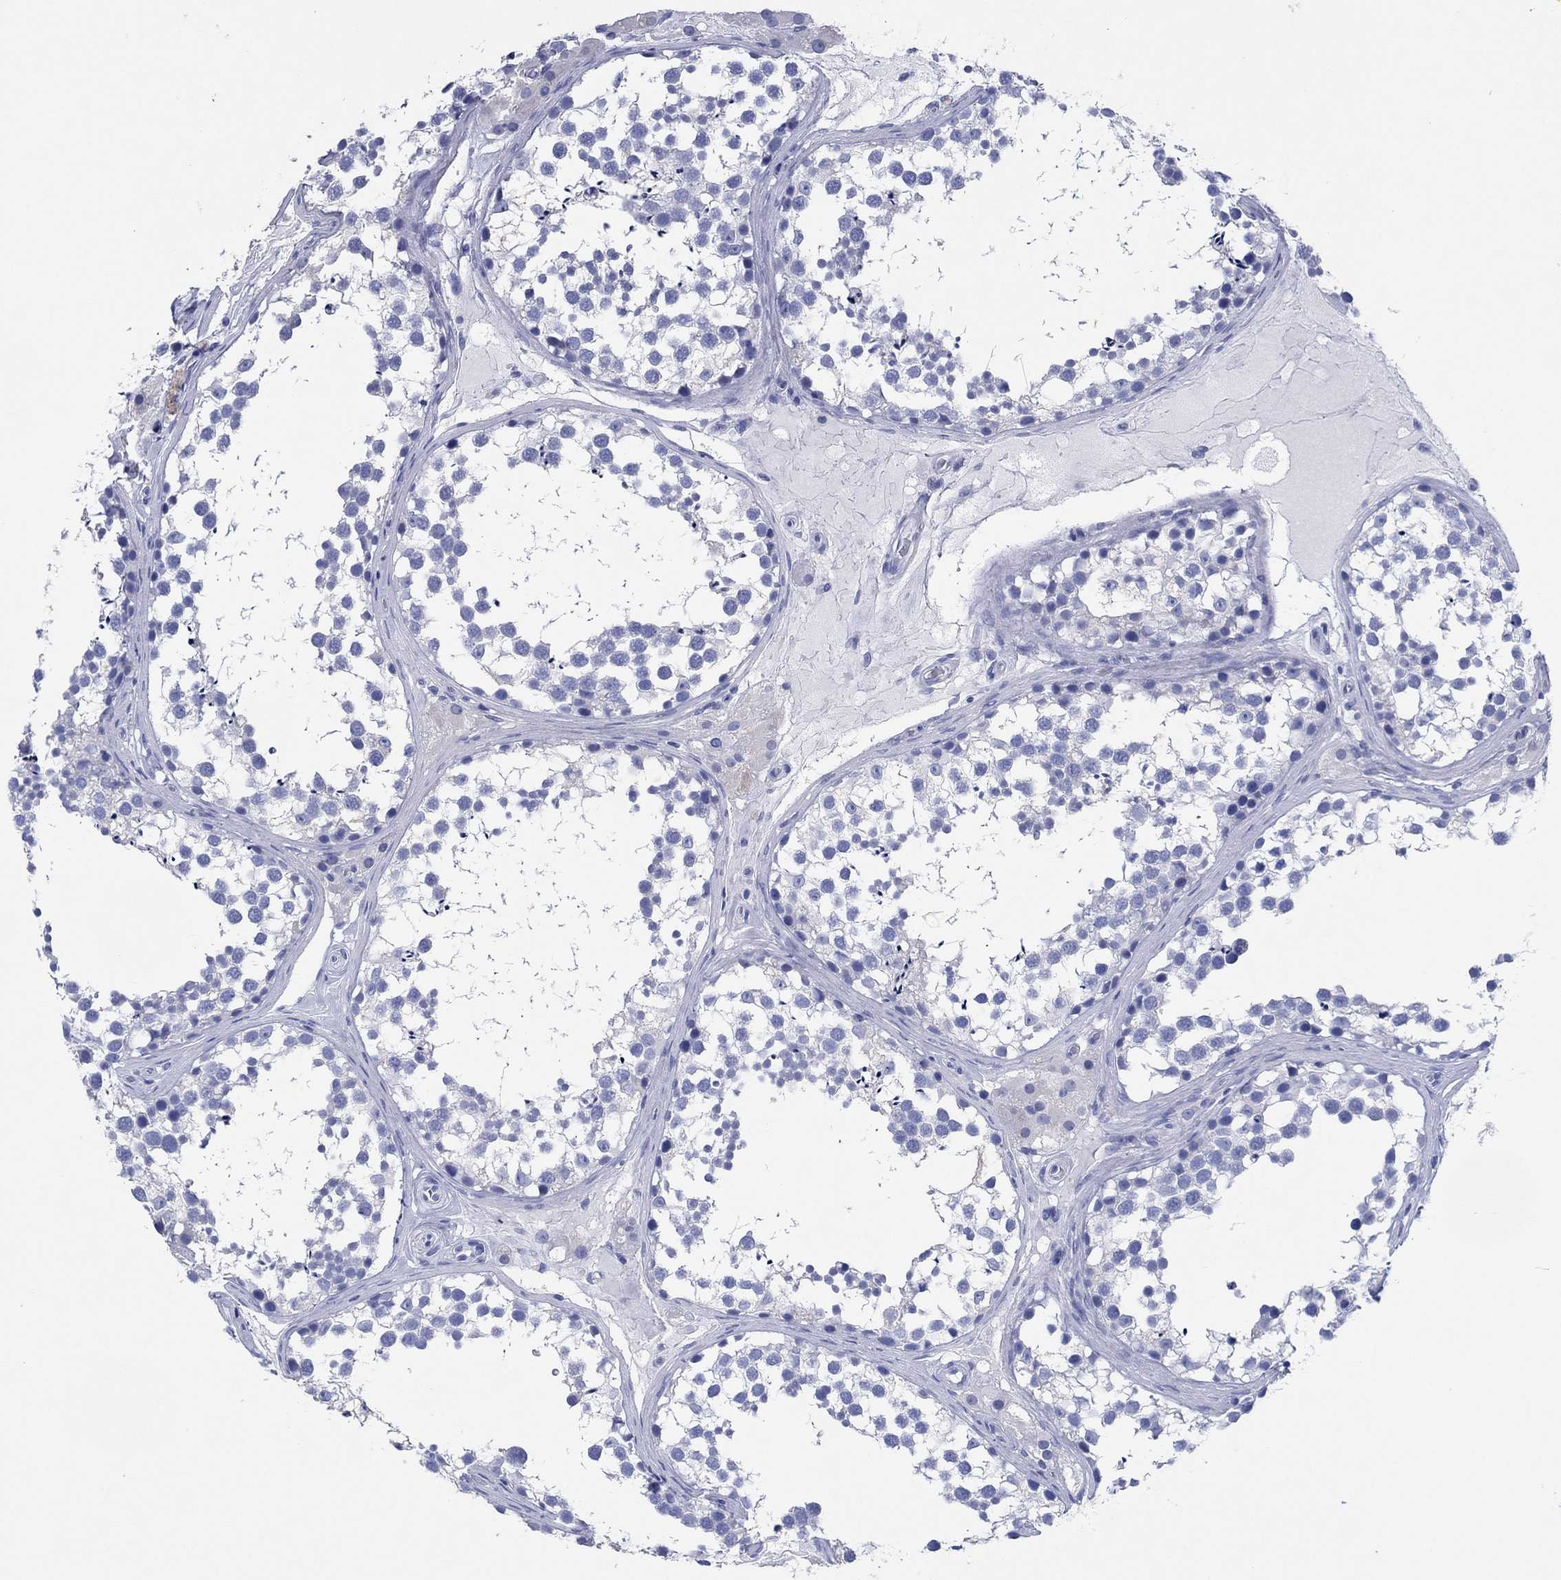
{"staining": {"intensity": "negative", "quantity": "none", "location": "none"}, "tissue": "testis", "cell_type": "Cells in seminiferous ducts", "image_type": "normal", "snomed": [{"axis": "morphology", "description": "Normal tissue, NOS"}, {"axis": "morphology", "description": "Seminoma, NOS"}, {"axis": "topography", "description": "Testis"}], "caption": "This is a image of immunohistochemistry (IHC) staining of benign testis, which shows no positivity in cells in seminiferous ducts.", "gene": "HCRT", "patient": {"sex": "male", "age": 65}}